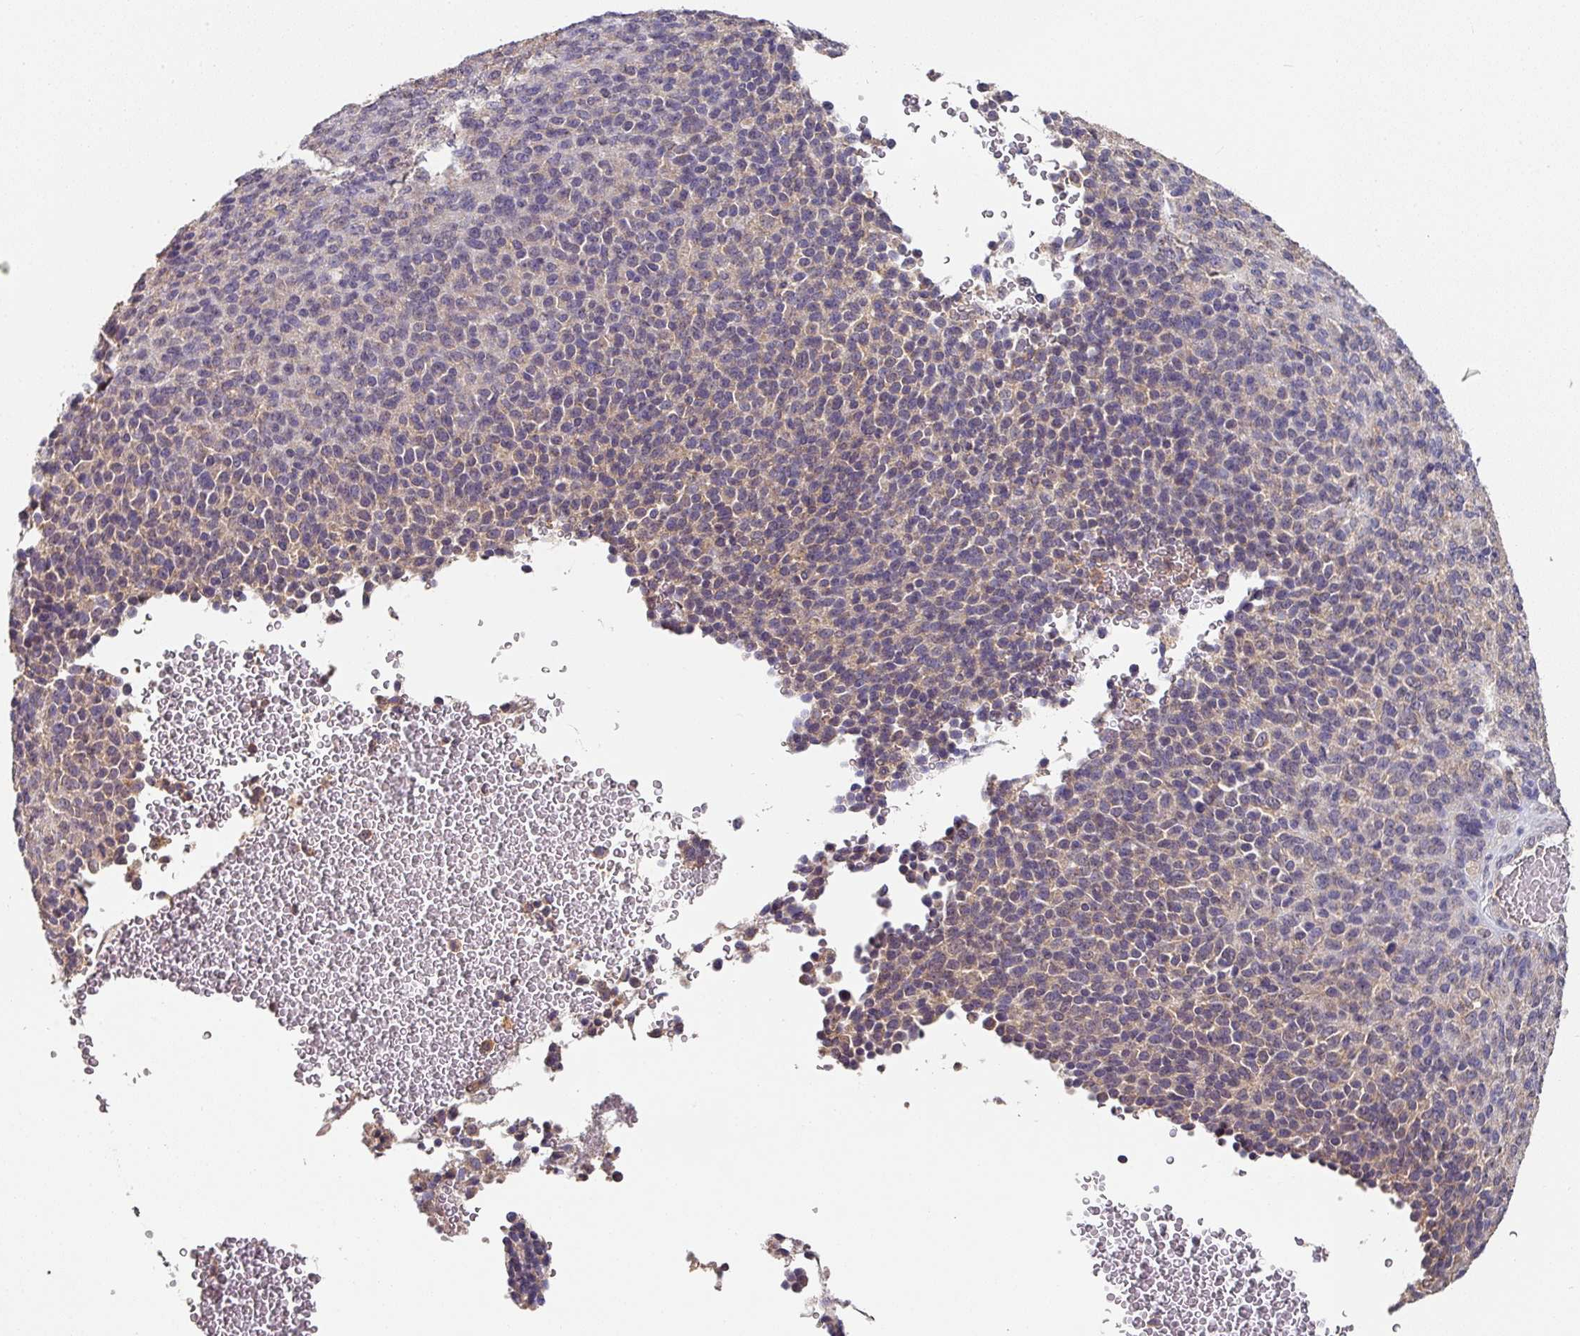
{"staining": {"intensity": "weak", "quantity": "<25%", "location": "cytoplasmic/membranous"}, "tissue": "melanoma", "cell_type": "Tumor cells", "image_type": "cancer", "snomed": [{"axis": "morphology", "description": "Malignant melanoma, Metastatic site"}, {"axis": "topography", "description": "Brain"}], "caption": "Tumor cells are negative for protein expression in human melanoma. (Brightfield microscopy of DAB IHC at high magnification).", "gene": "EXTL3", "patient": {"sex": "female", "age": 56}}